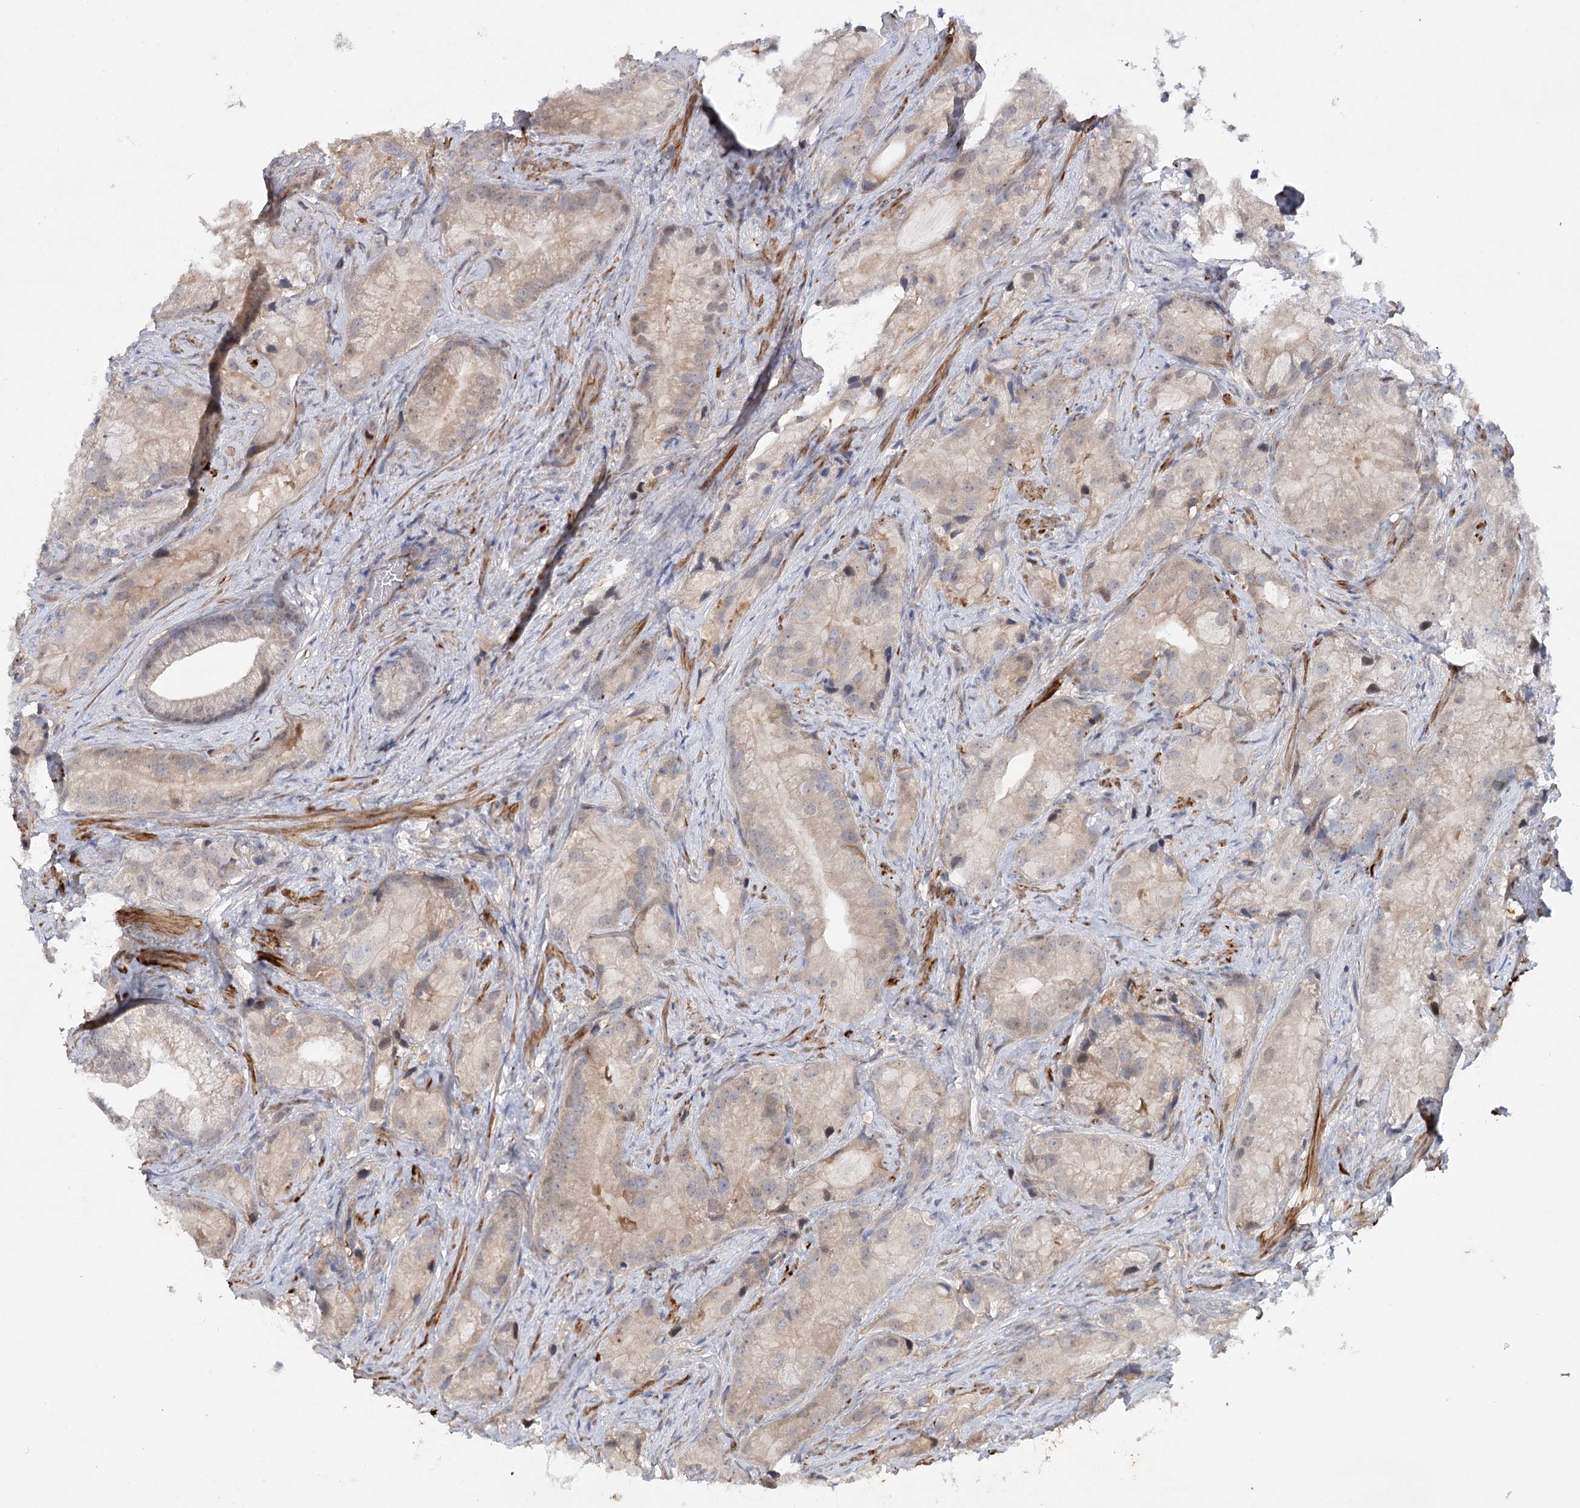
{"staining": {"intensity": "weak", "quantity": "25%-75%", "location": "cytoplasmic/membranous"}, "tissue": "prostate cancer", "cell_type": "Tumor cells", "image_type": "cancer", "snomed": [{"axis": "morphology", "description": "Adenocarcinoma, Low grade"}, {"axis": "topography", "description": "Prostate"}], "caption": "Prostate adenocarcinoma (low-grade) stained with a brown dye displays weak cytoplasmic/membranous positive staining in about 25%-75% of tumor cells.", "gene": "MAP3K13", "patient": {"sex": "male", "age": 71}}